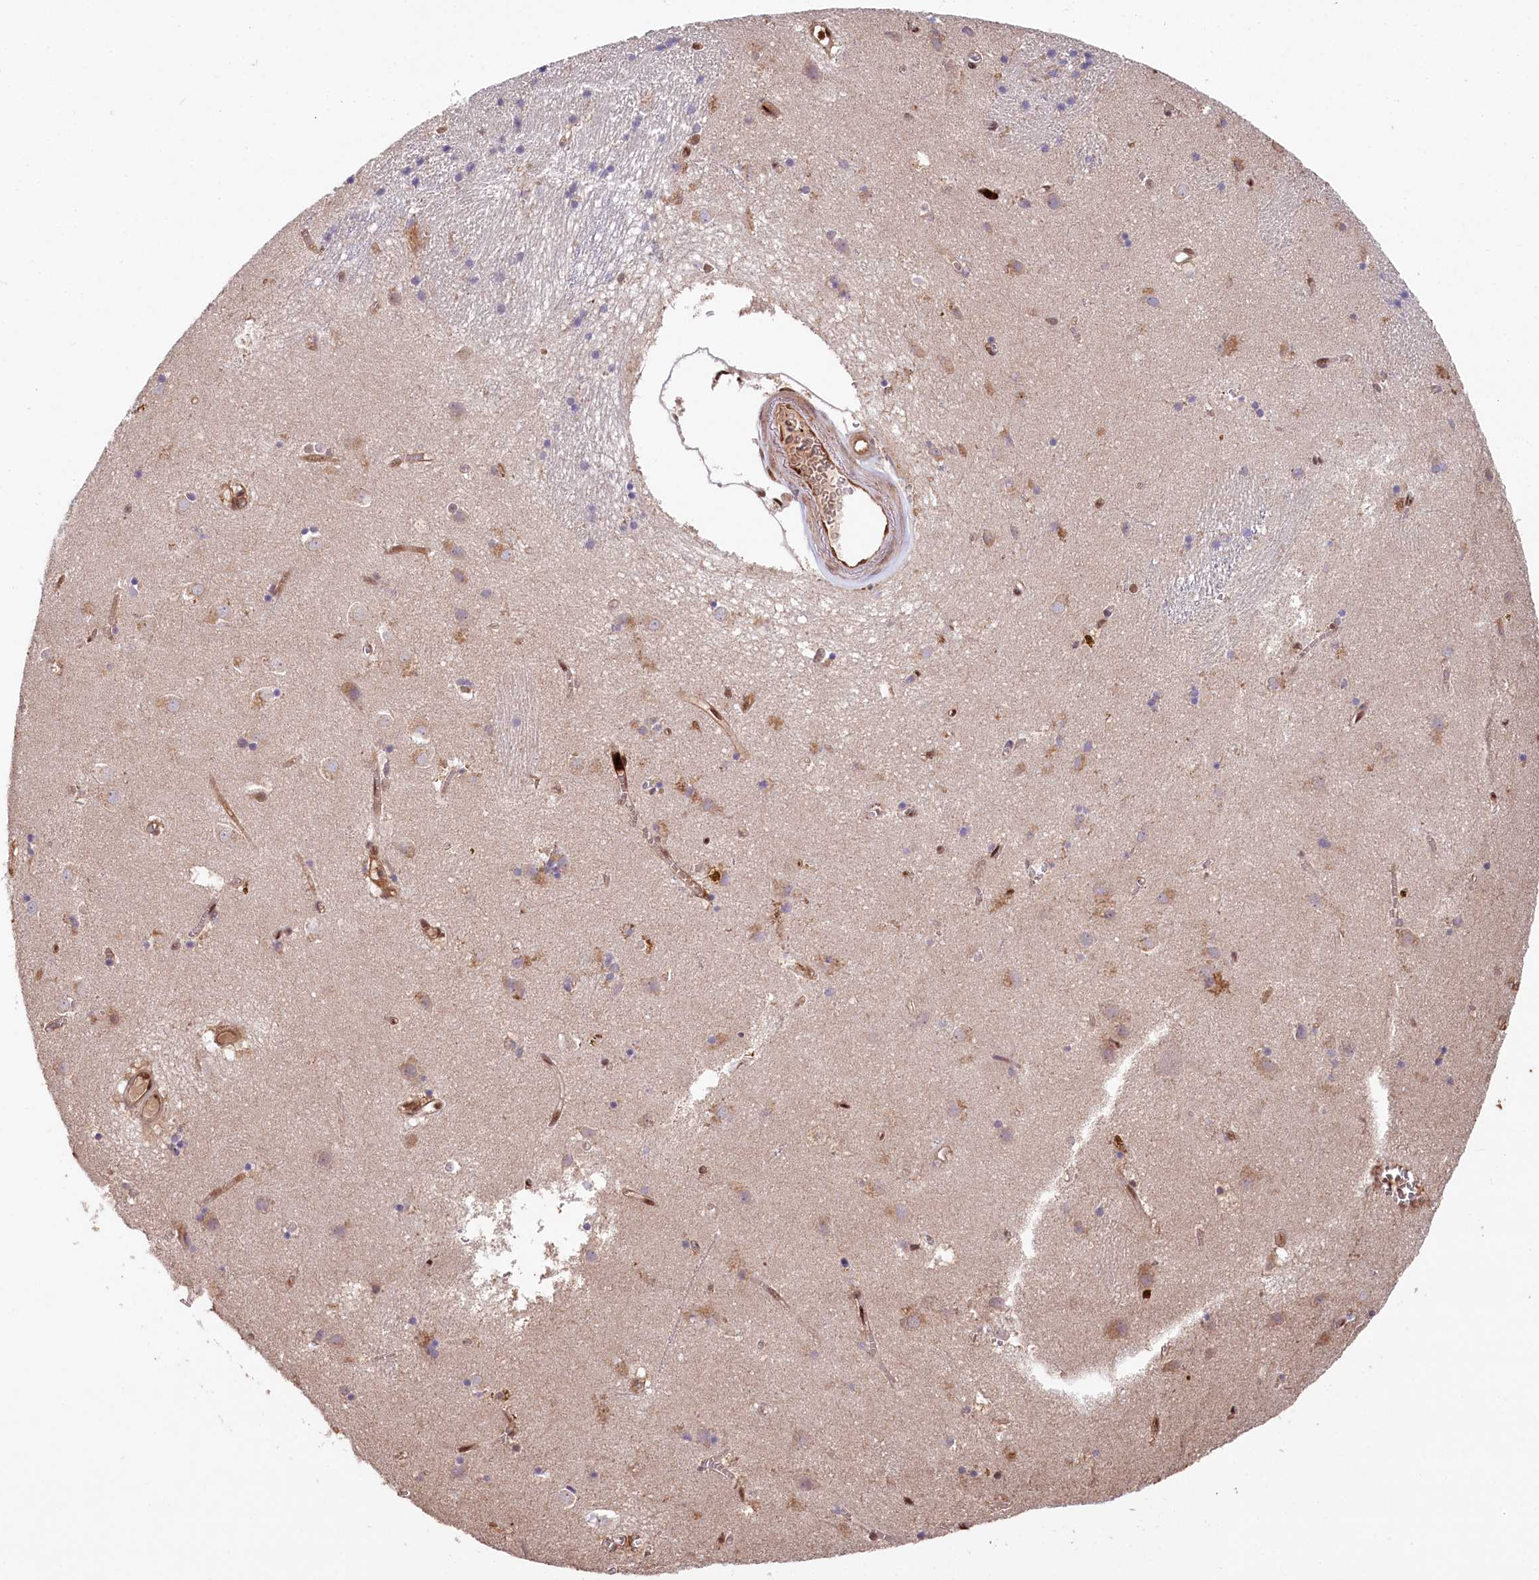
{"staining": {"intensity": "weak", "quantity": "<25%", "location": "cytoplasmic/membranous"}, "tissue": "caudate", "cell_type": "Glial cells", "image_type": "normal", "snomed": [{"axis": "morphology", "description": "Normal tissue, NOS"}, {"axis": "topography", "description": "Lateral ventricle wall"}], "caption": "Immunohistochemistry (IHC) micrograph of normal caudate: caudate stained with DAB (3,3'-diaminobenzidine) exhibits no significant protein staining in glial cells. (IHC, brightfield microscopy, high magnification).", "gene": "LSG1", "patient": {"sex": "male", "age": 70}}